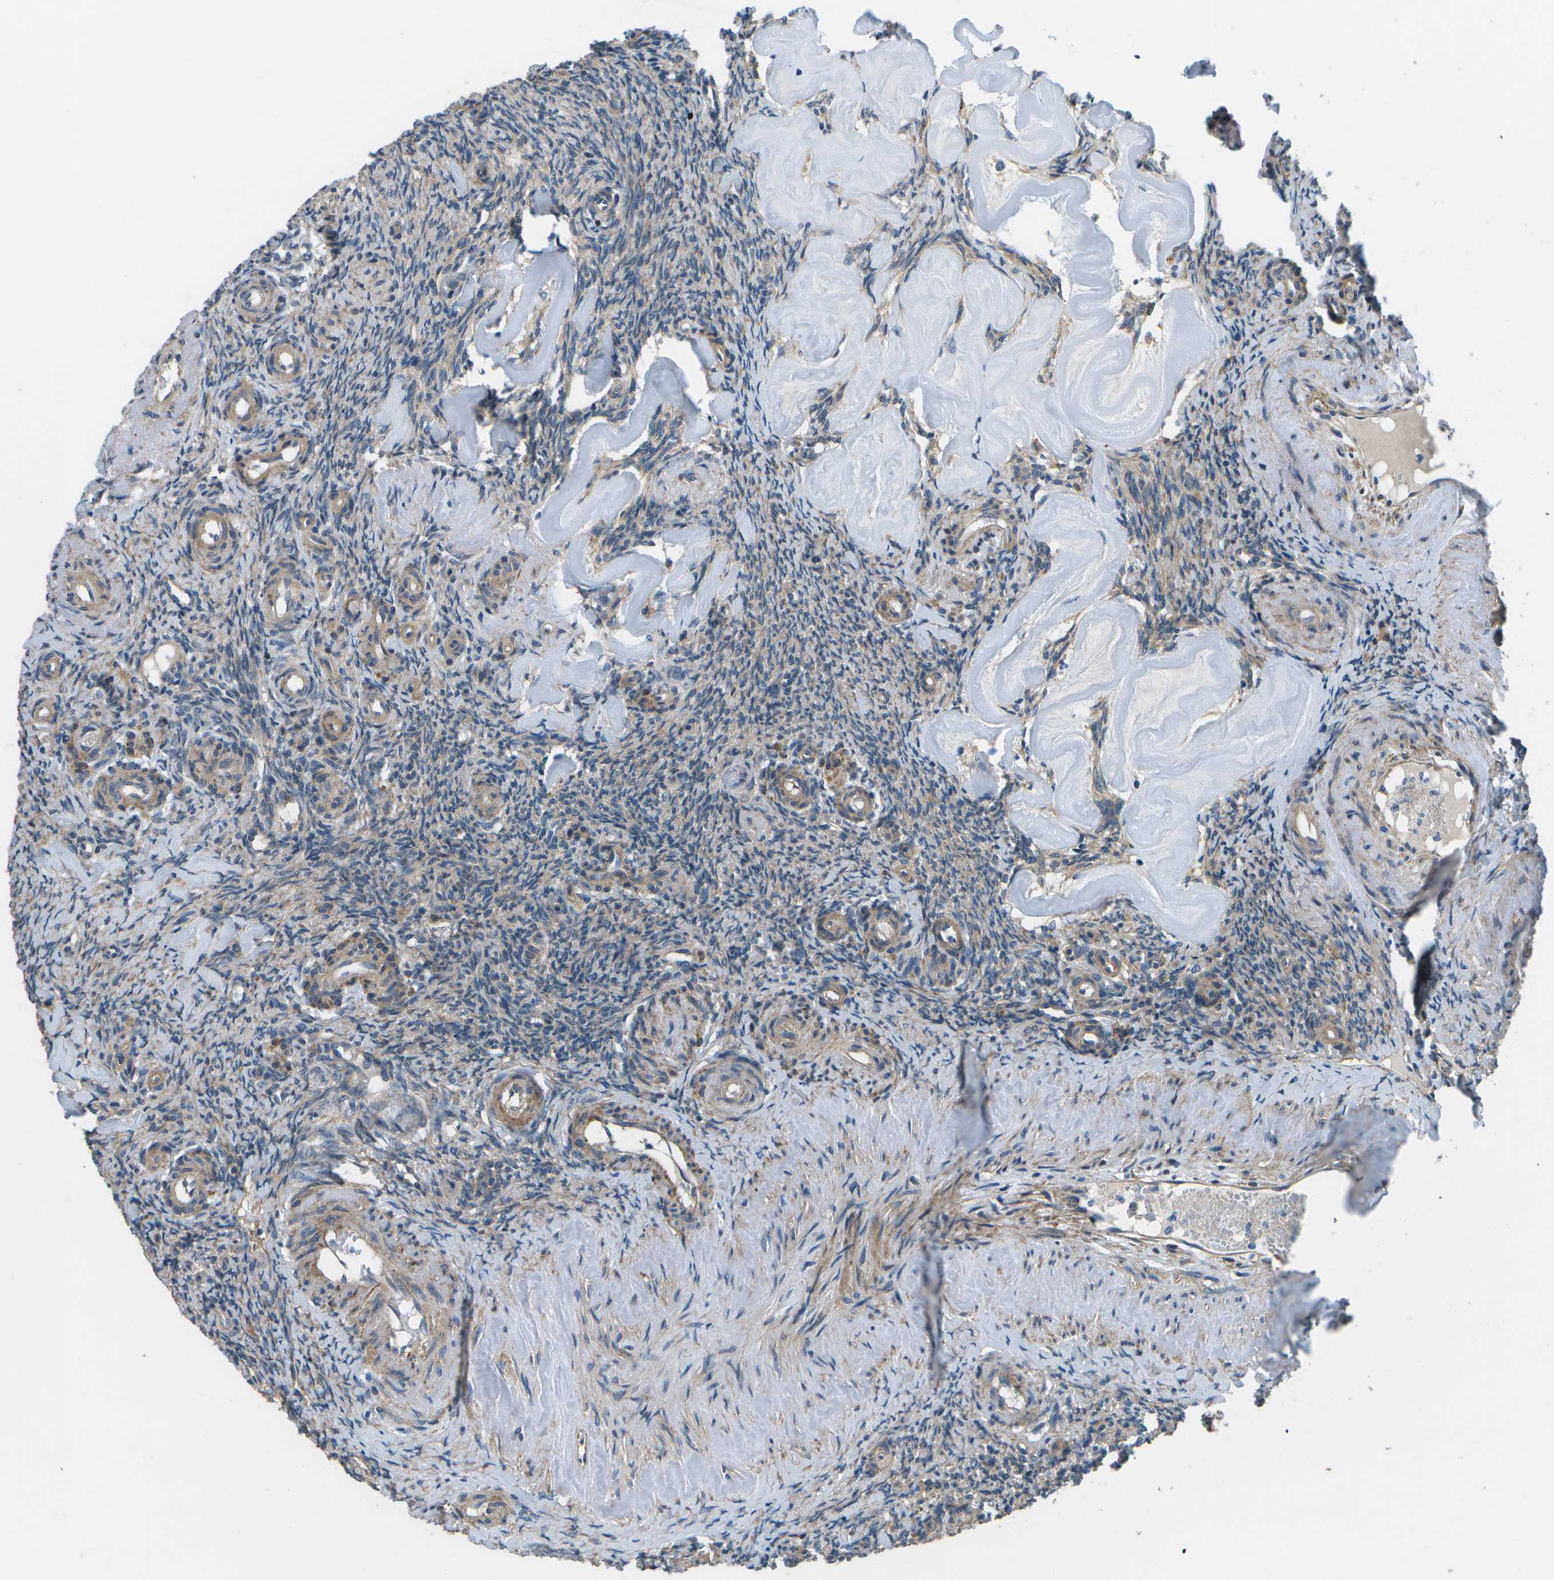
{"staining": {"intensity": "moderate", "quantity": "25%-75%", "location": "cytoplasmic/membranous"}, "tissue": "ovary", "cell_type": "Follicle cells", "image_type": "normal", "snomed": [{"axis": "morphology", "description": "Normal tissue, NOS"}, {"axis": "topography", "description": "Ovary"}], "caption": "Ovary stained with a brown dye demonstrates moderate cytoplasmic/membranous positive positivity in about 25%-75% of follicle cells.", "gene": "P3H1", "patient": {"sex": "female", "age": 41}}